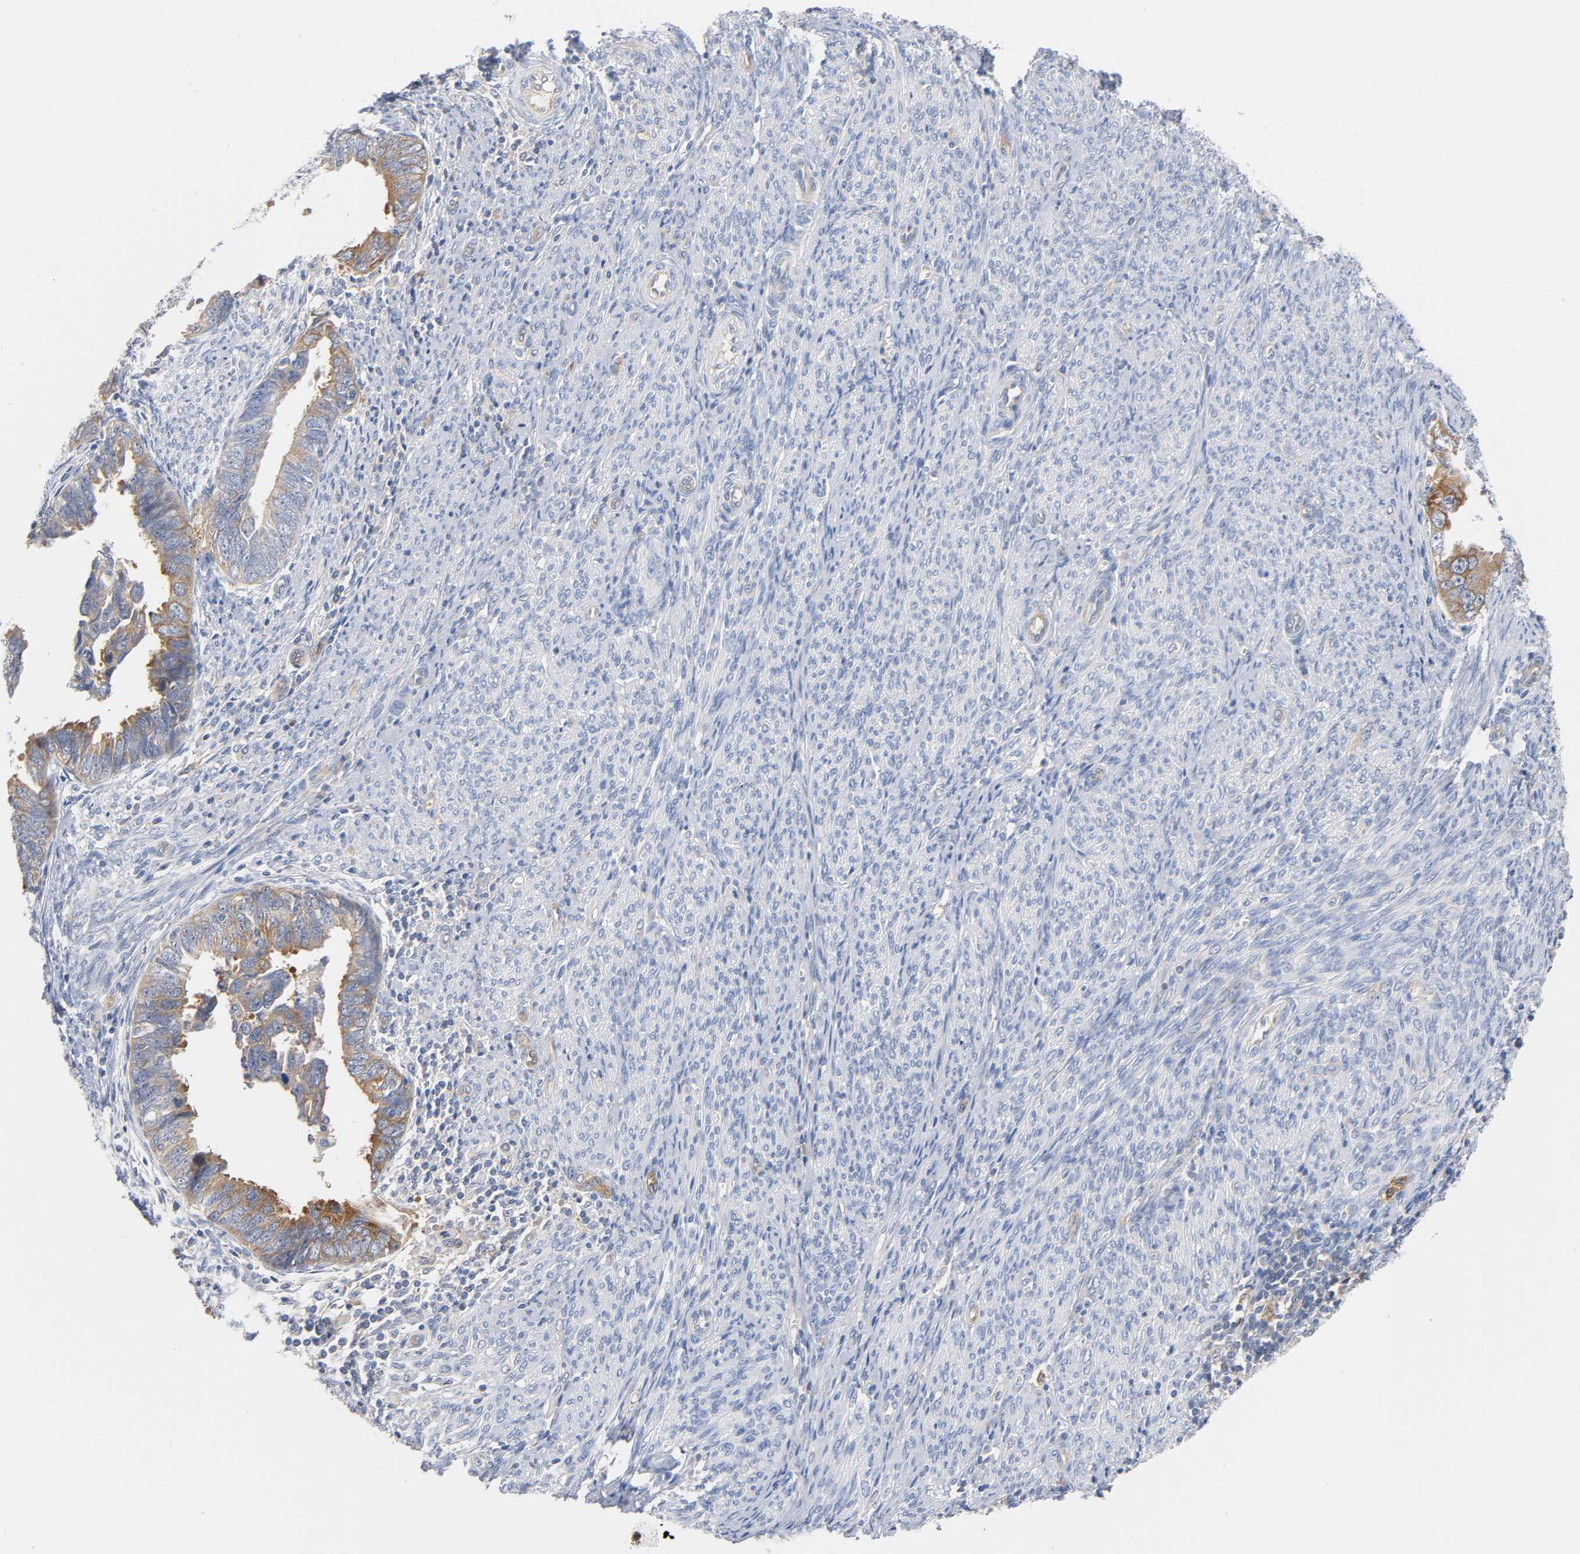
{"staining": {"intensity": "moderate", "quantity": ">75%", "location": "cytoplasmic/membranous"}, "tissue": "endometrial cancer", "cell_type": "Tumor cells", "image_type": "cancer", "snomed": [{"axis": "morphology", "description": "Adenocarcinoma, NOS"}, {"axis": "topography", "description": "Endometrium"}], "caption": "Endometrial cancer (adenocarcinoma) tissue demonstrates moderate cytoplasmic/membranous expression in approximately >75% of tumor cells (Brightfield microscopy of DAB IHC at high magnification).", "gene": "MALT1", "patient": {"sex": "female", "age": 75}}